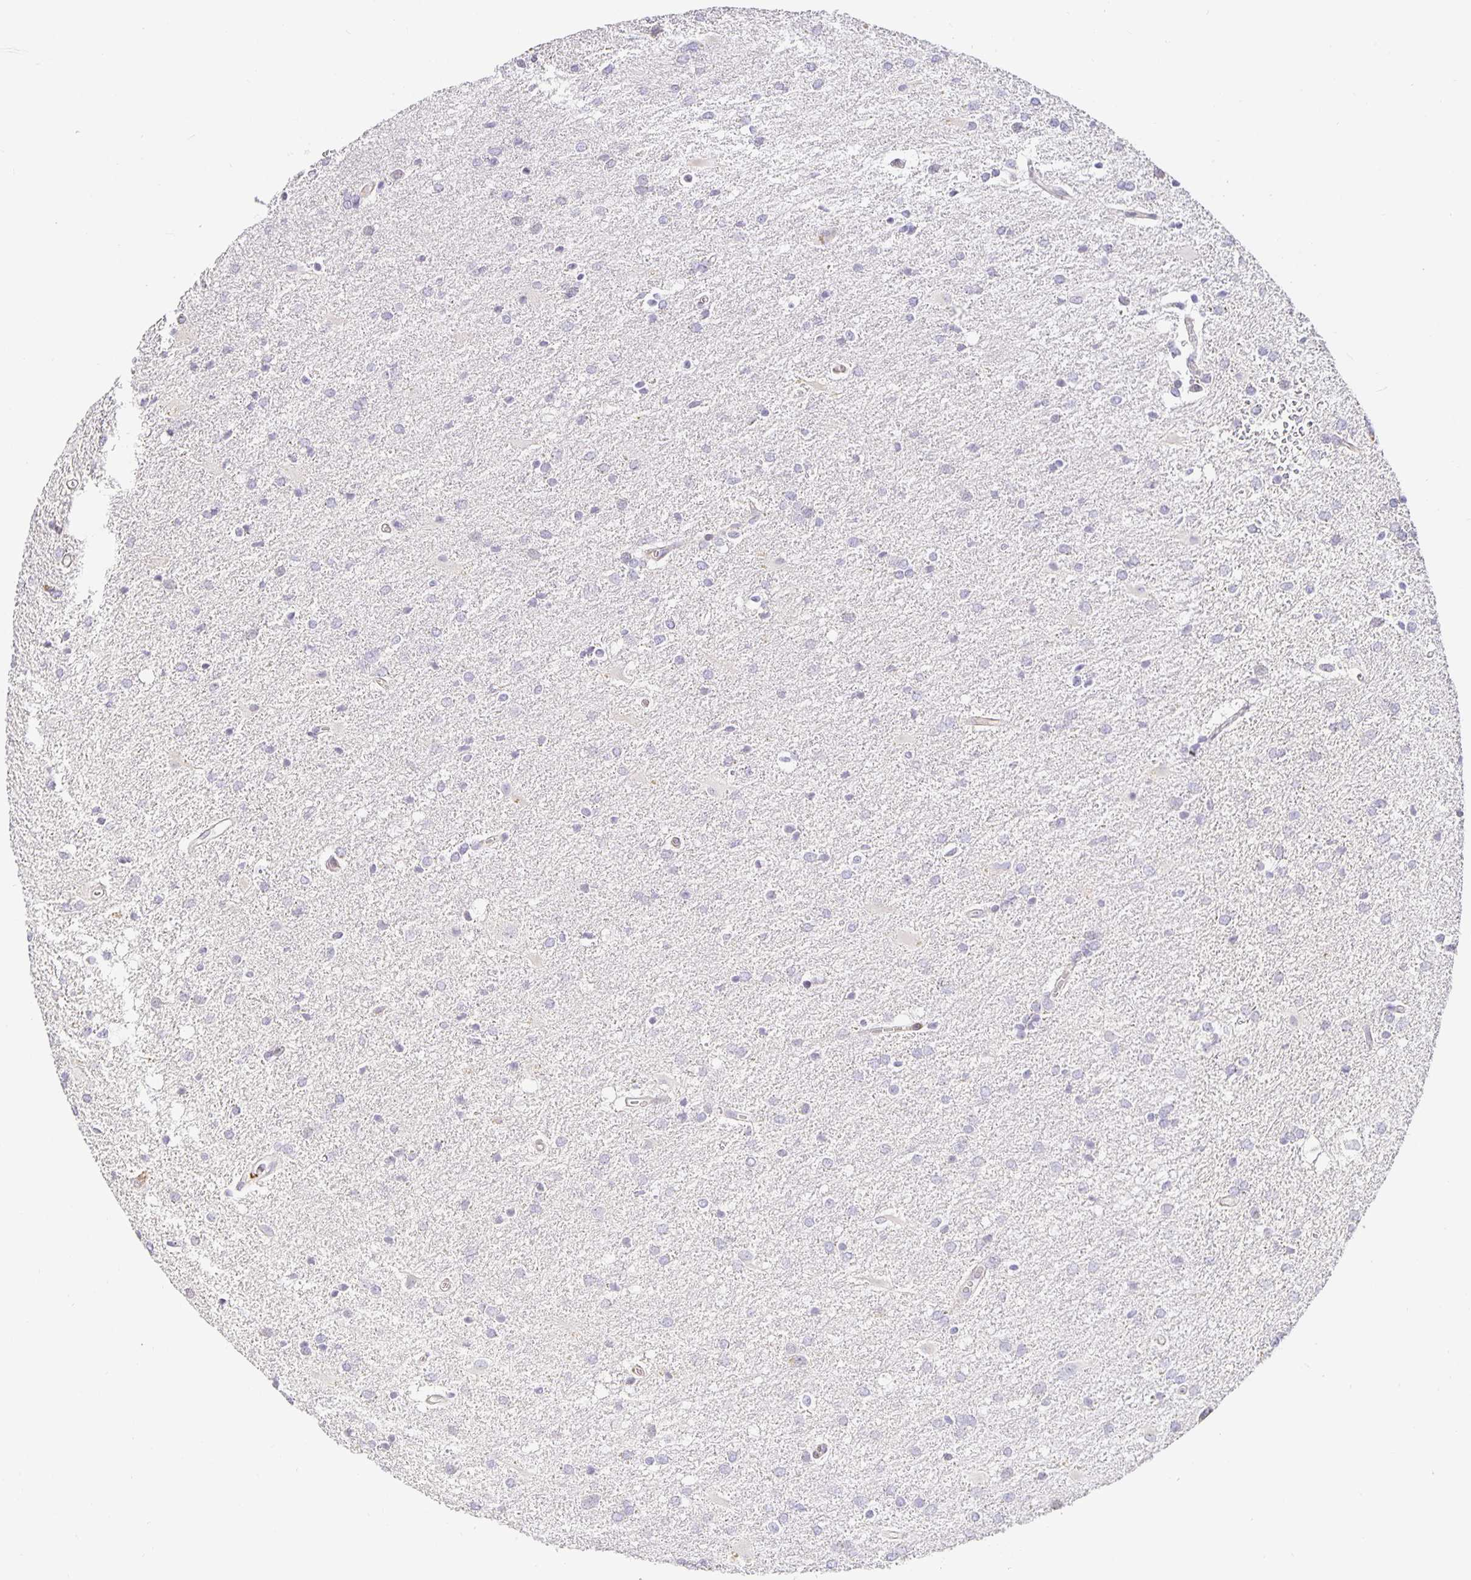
{"staining": {"intensity": "negative", "quantity": "none", "location": "none"}, "tissue": "glioma", "cell_type": "Tumor cells", "image_type": "cancer", "snomed": [{"axis": "morphology", "description": "Glioma, malignant, Low grade"}, {"axis": "topography", "description": "Brain"}], "caption": "Malignant glioma (low-grade) was stained to show a protein in brown. There is no significant positivity in tumor cells. (DAB (3,3'-diaminobenzidine) immunohistochemistry (IHC), high magnification).", "gene": "TJP3", "patient": {"sex": "male", "age": 66}}